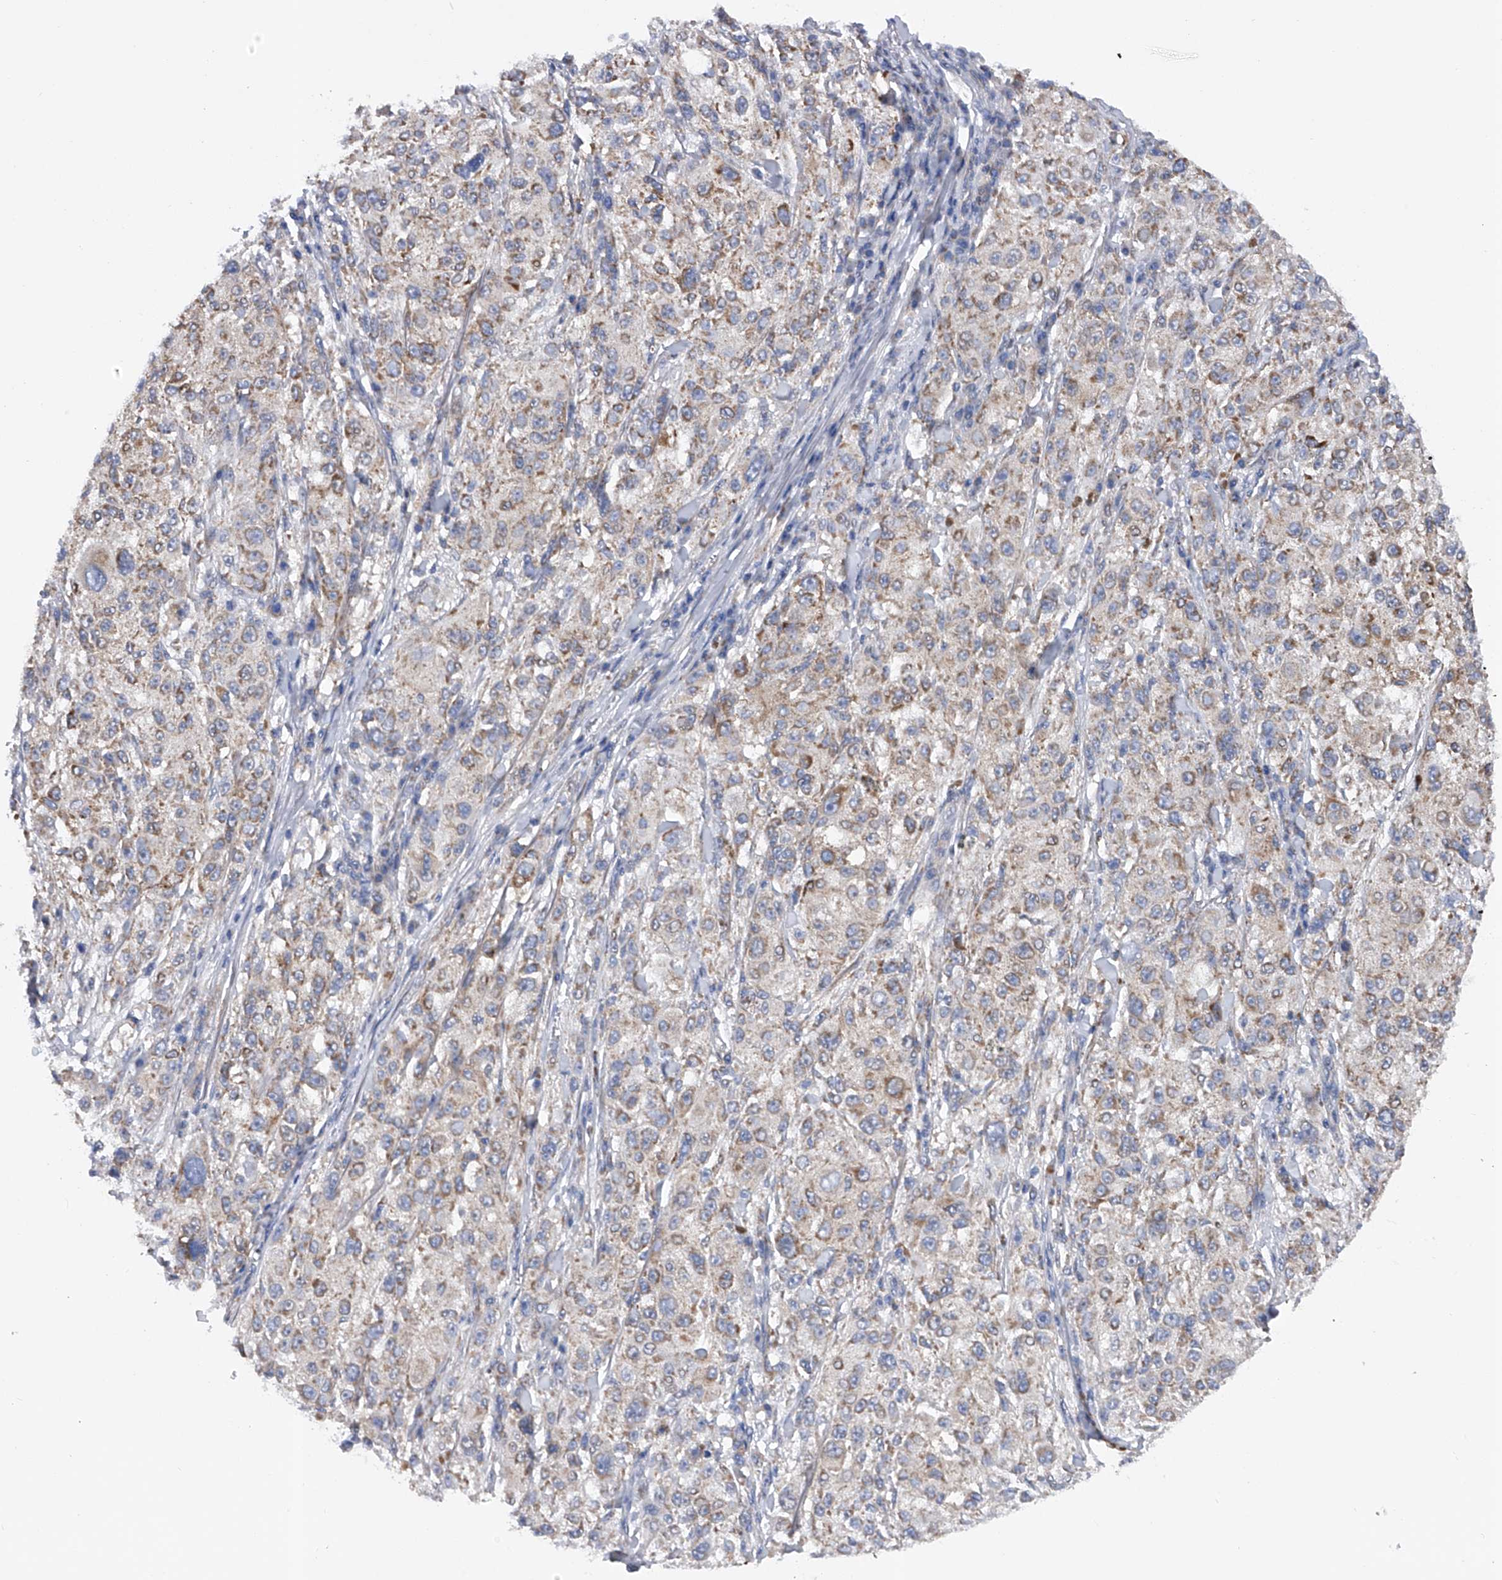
{"staining": {"intensity": "weak", "quantity": ">75%", "location": "cytoplasmic/membranous"}, "tissue": "melanoma", "cell_type": "Tumor cells", "image_type": "cancer", "snomed": [{"axis": "morphology", "description": "Necrosis, NOS"}, {"axis": "morphology", "description": "Malignant melanoma, NOS"}, {"axis": "topography", "description": "Skin"}], "caption": "Immunohistochemistry (DAB) staining of human malignant melanoma exhibits weak cytoplasmic/membranous protein expression in approximately >75% of tumor cells.", "gene": "PDSS2", "patient": {"sex": "female", "age": 87}}